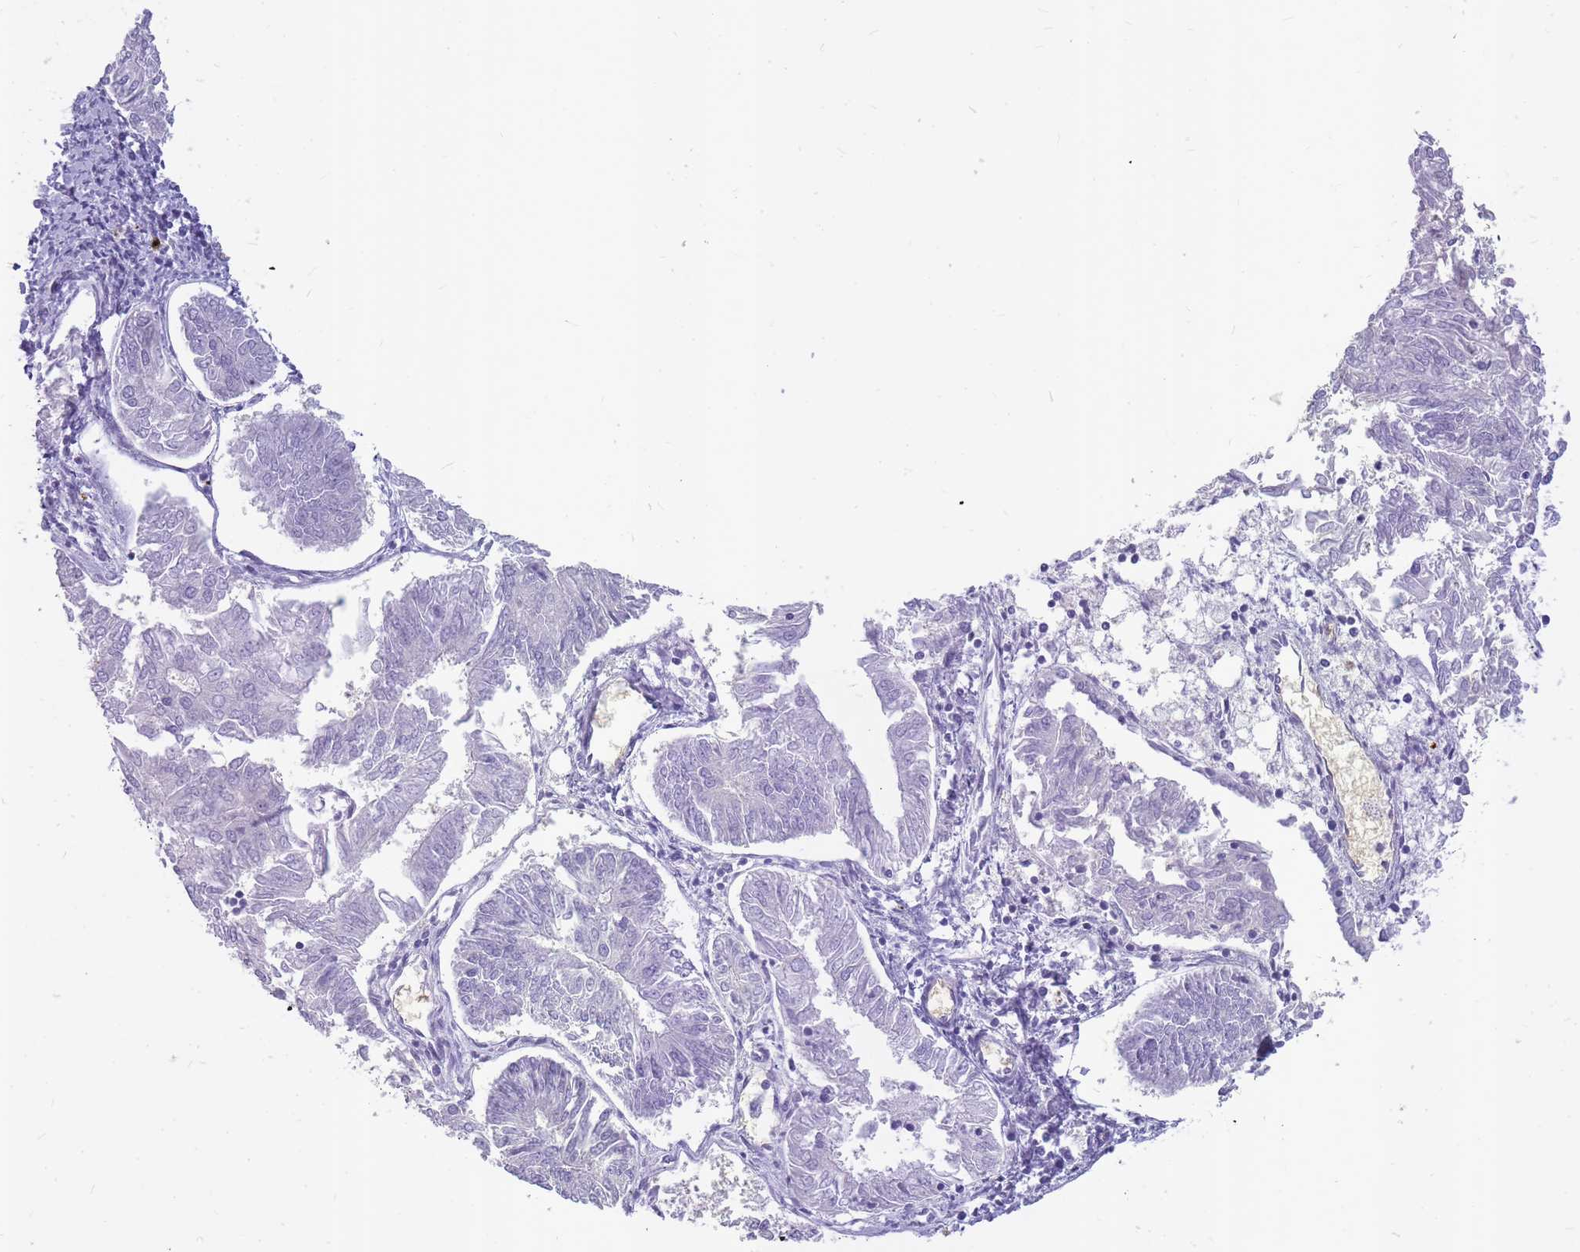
{"staining": {"intensity": "negative", "quantity": "none", "location": "none"}, "tissue": "endometrial cancer", "cell_type": "Tumor cells", "image_type": "cancer", "snomed": [{"axis": "morphology", "description": "Adenocarcinoma, NOS"}, {"axis": "topography", "description": "Endometrium"}], "caption": "Immunohistochemistry photomicrograph of endometrial cancer stained for a protein (brown), which exhibits no staining in tumor cells. Nuclei are stained in blue.", "gene": "INS", "patient": {"sex": "female", "age": 58}}